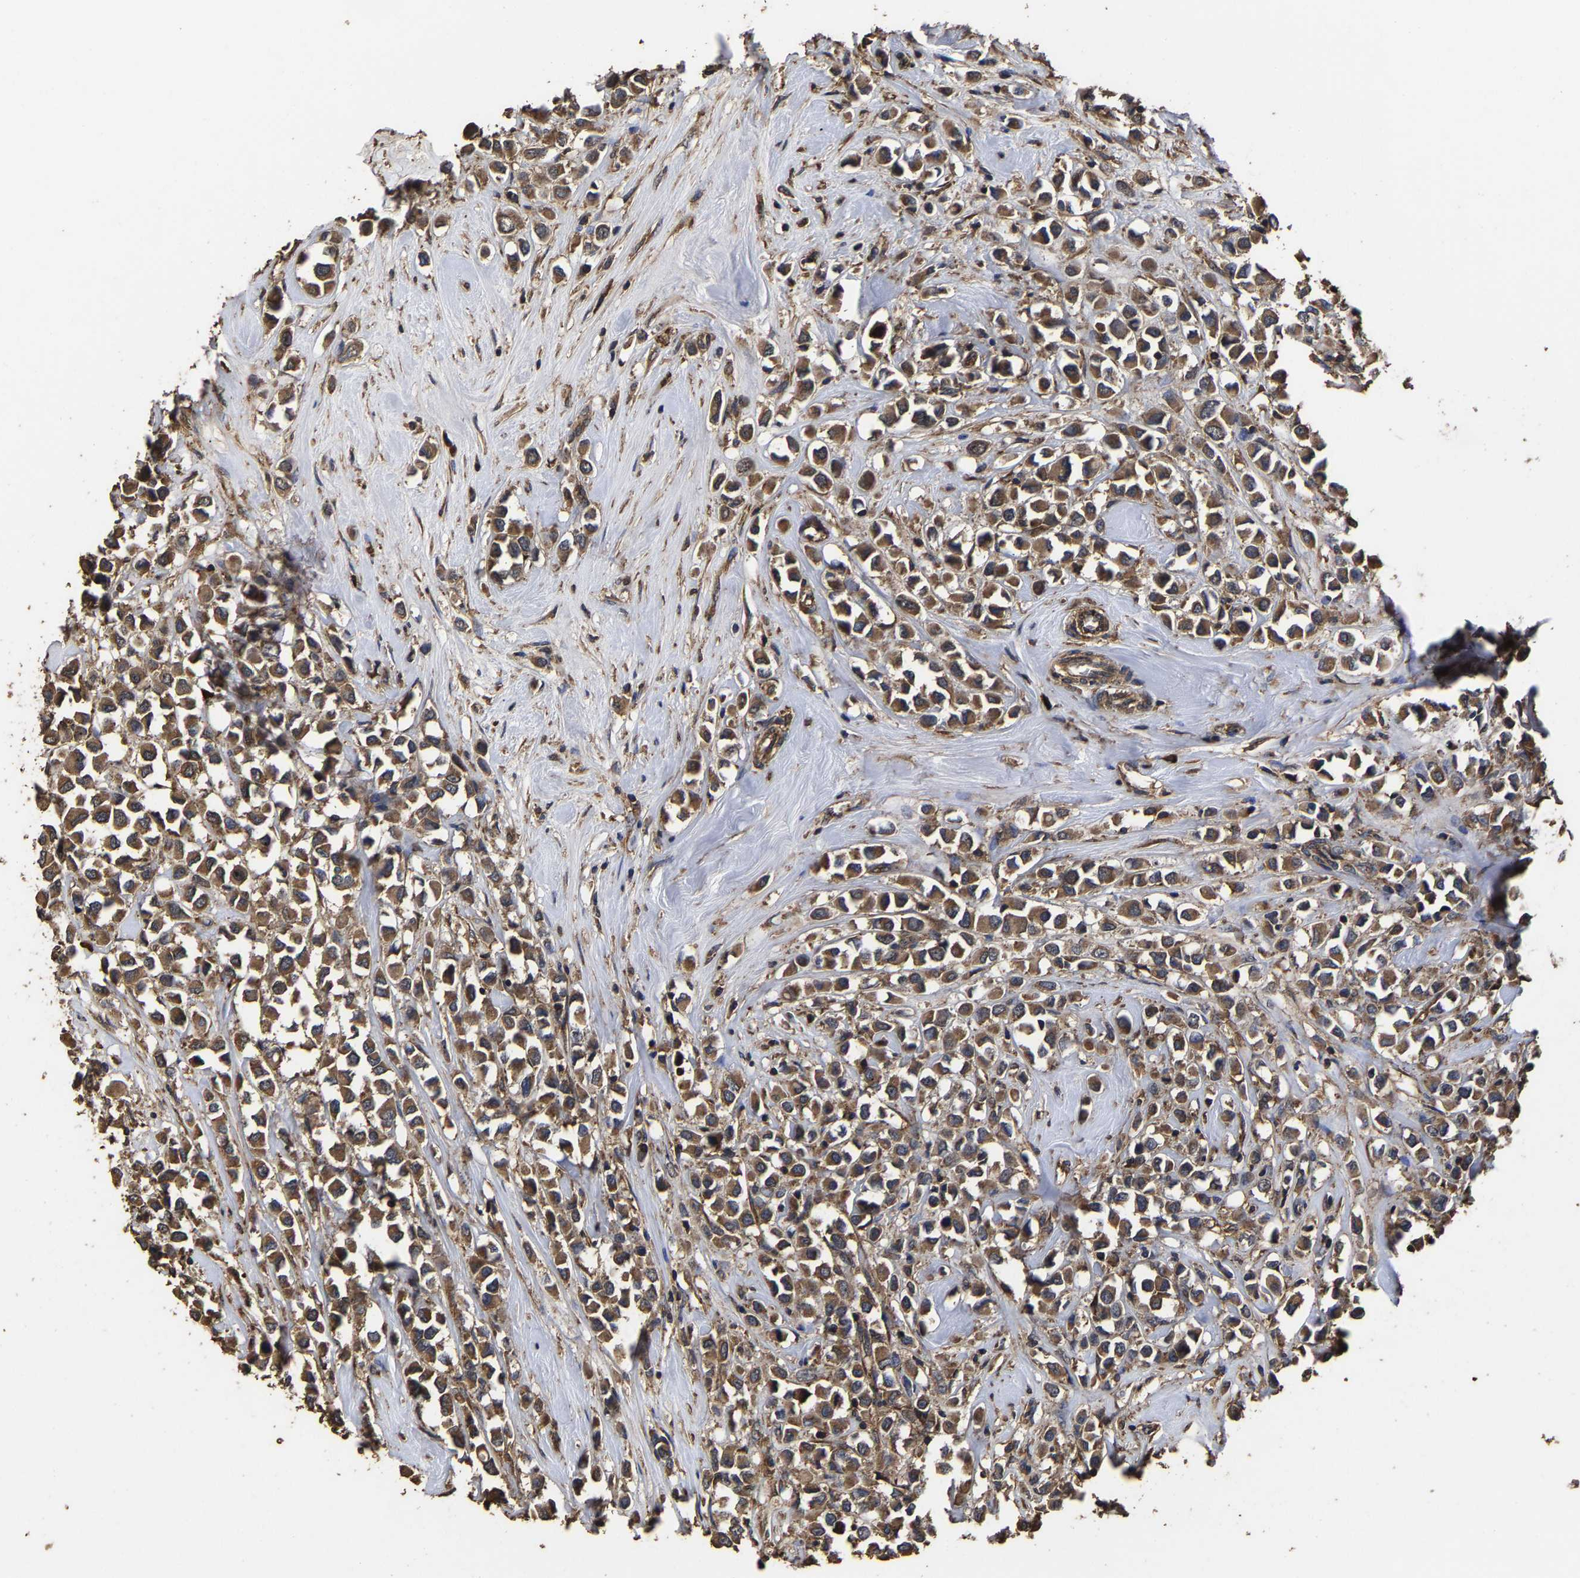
{"staining": {"intensity": "moderate", "quantity": ">75%", "location": "cytoplasmic/membranous"}, "tissue": "breast cancer", "cell_type": "Tumor cells", "image_type": "cancer", "snomed": [{"axis": "morphology", "description": "Duct carcinoma"}, {"axis": "topography", "description": "Breast"}], "caption": "A micrograph showing moderate cytoplasmic/membranous staining in about >75% of tumor cells in breast invasive ductal carcinoma, as visualized by brown immunohistochemical staining.", "gene": "ITCH", "patient": {"sex": "female", "age": 61}}